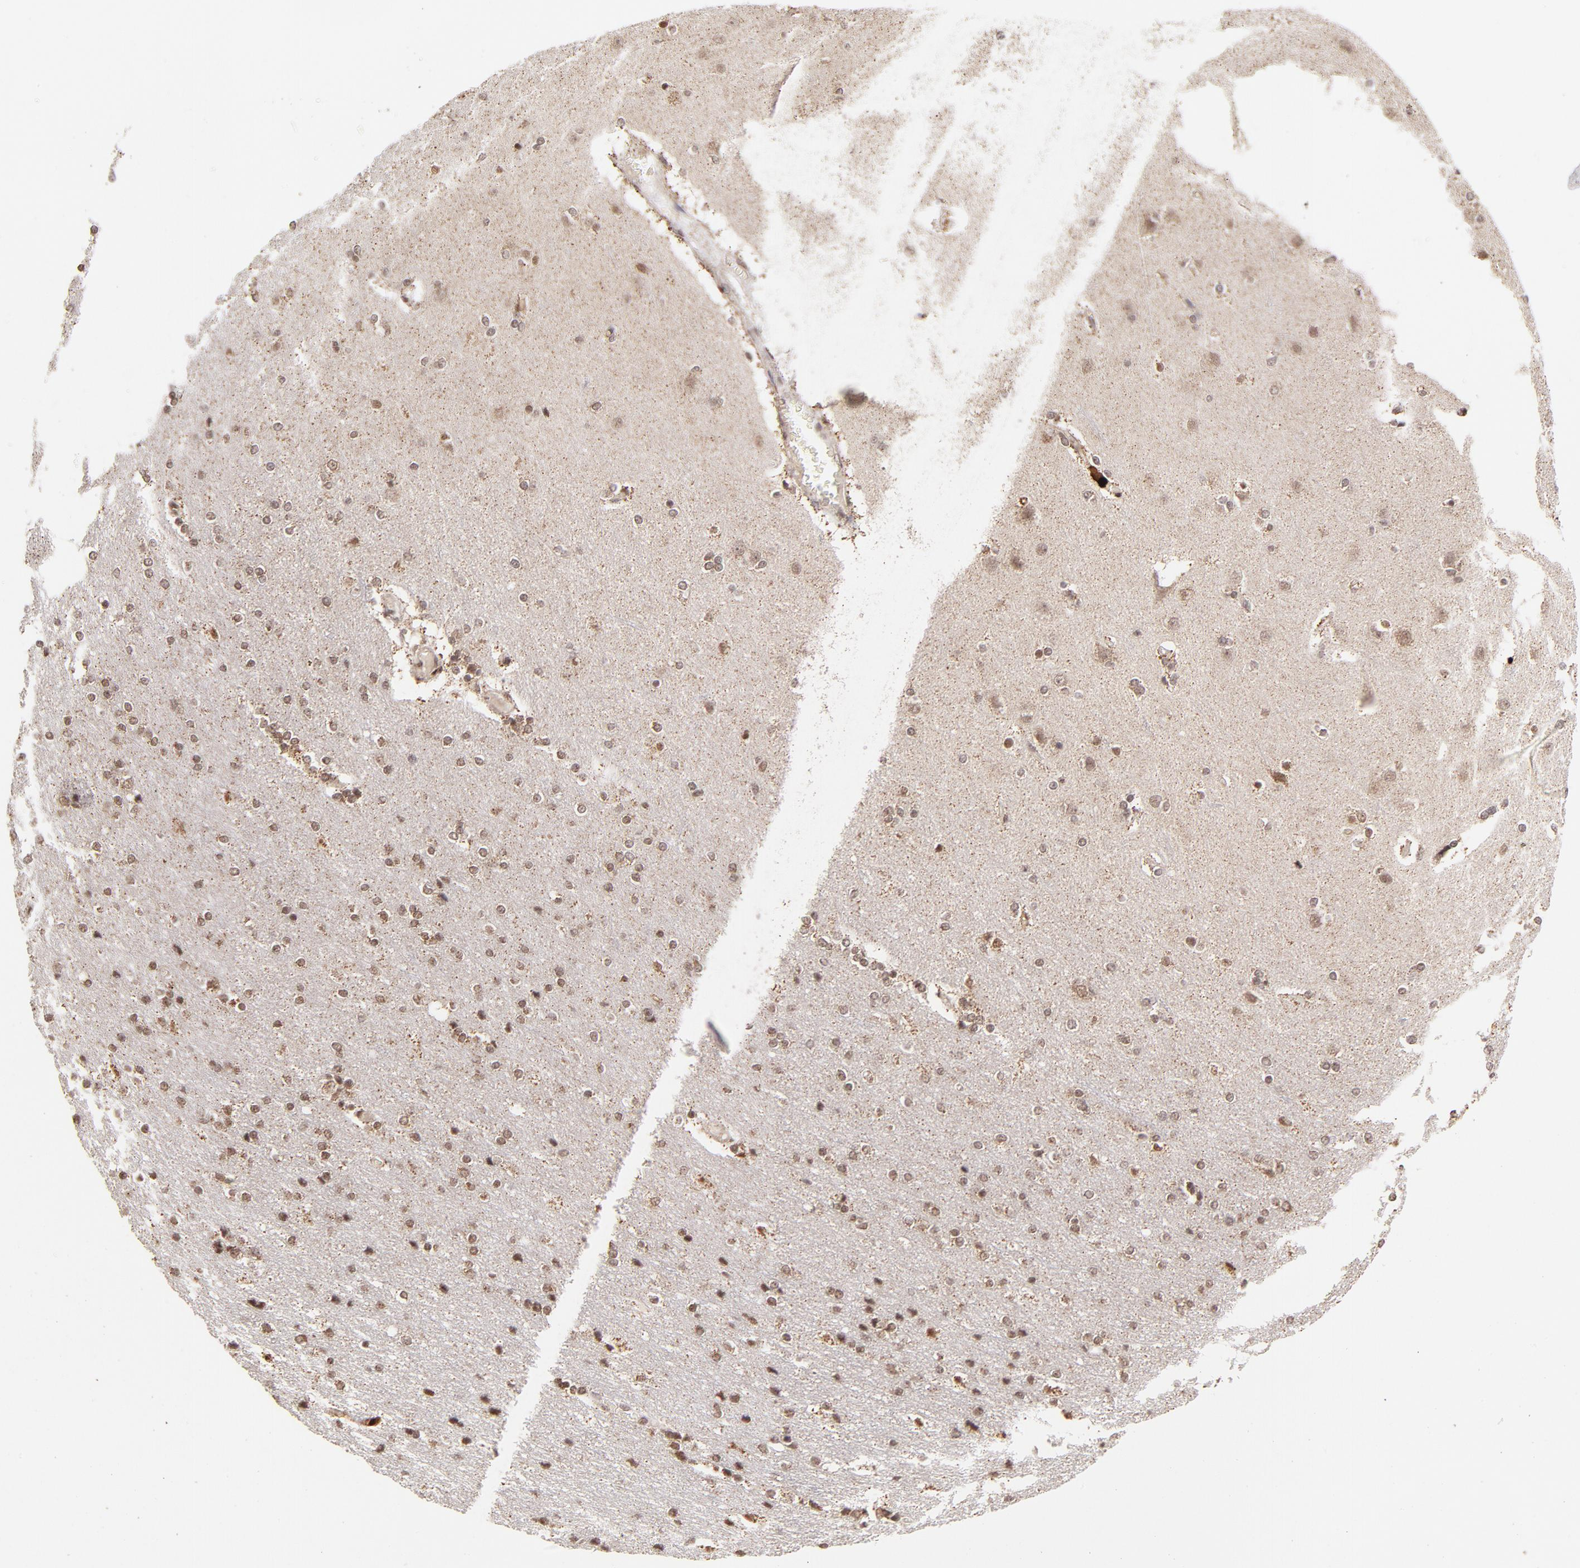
{"staining": {"intensity": "weak", "quantity": "25%-75%", "location": "nuclear"}, "tissue": "cerebral cortex", "cell_type": "Endothelial cells", "image_type": "normal", "snomed": [{"axis": "morphology", "description": "Normal tissue, NOS"}, {"axis": "topography", "description": "Cerebral cortex"}], "caption": "Approximately 25%-75% of endothelial cells in unremarkable cerebral cortex display weak nuclear protein positivity as visualized by brown immunohistochemical staining.", "gene": "ZFX", "patient": {"sex": "female", "age": 54}}